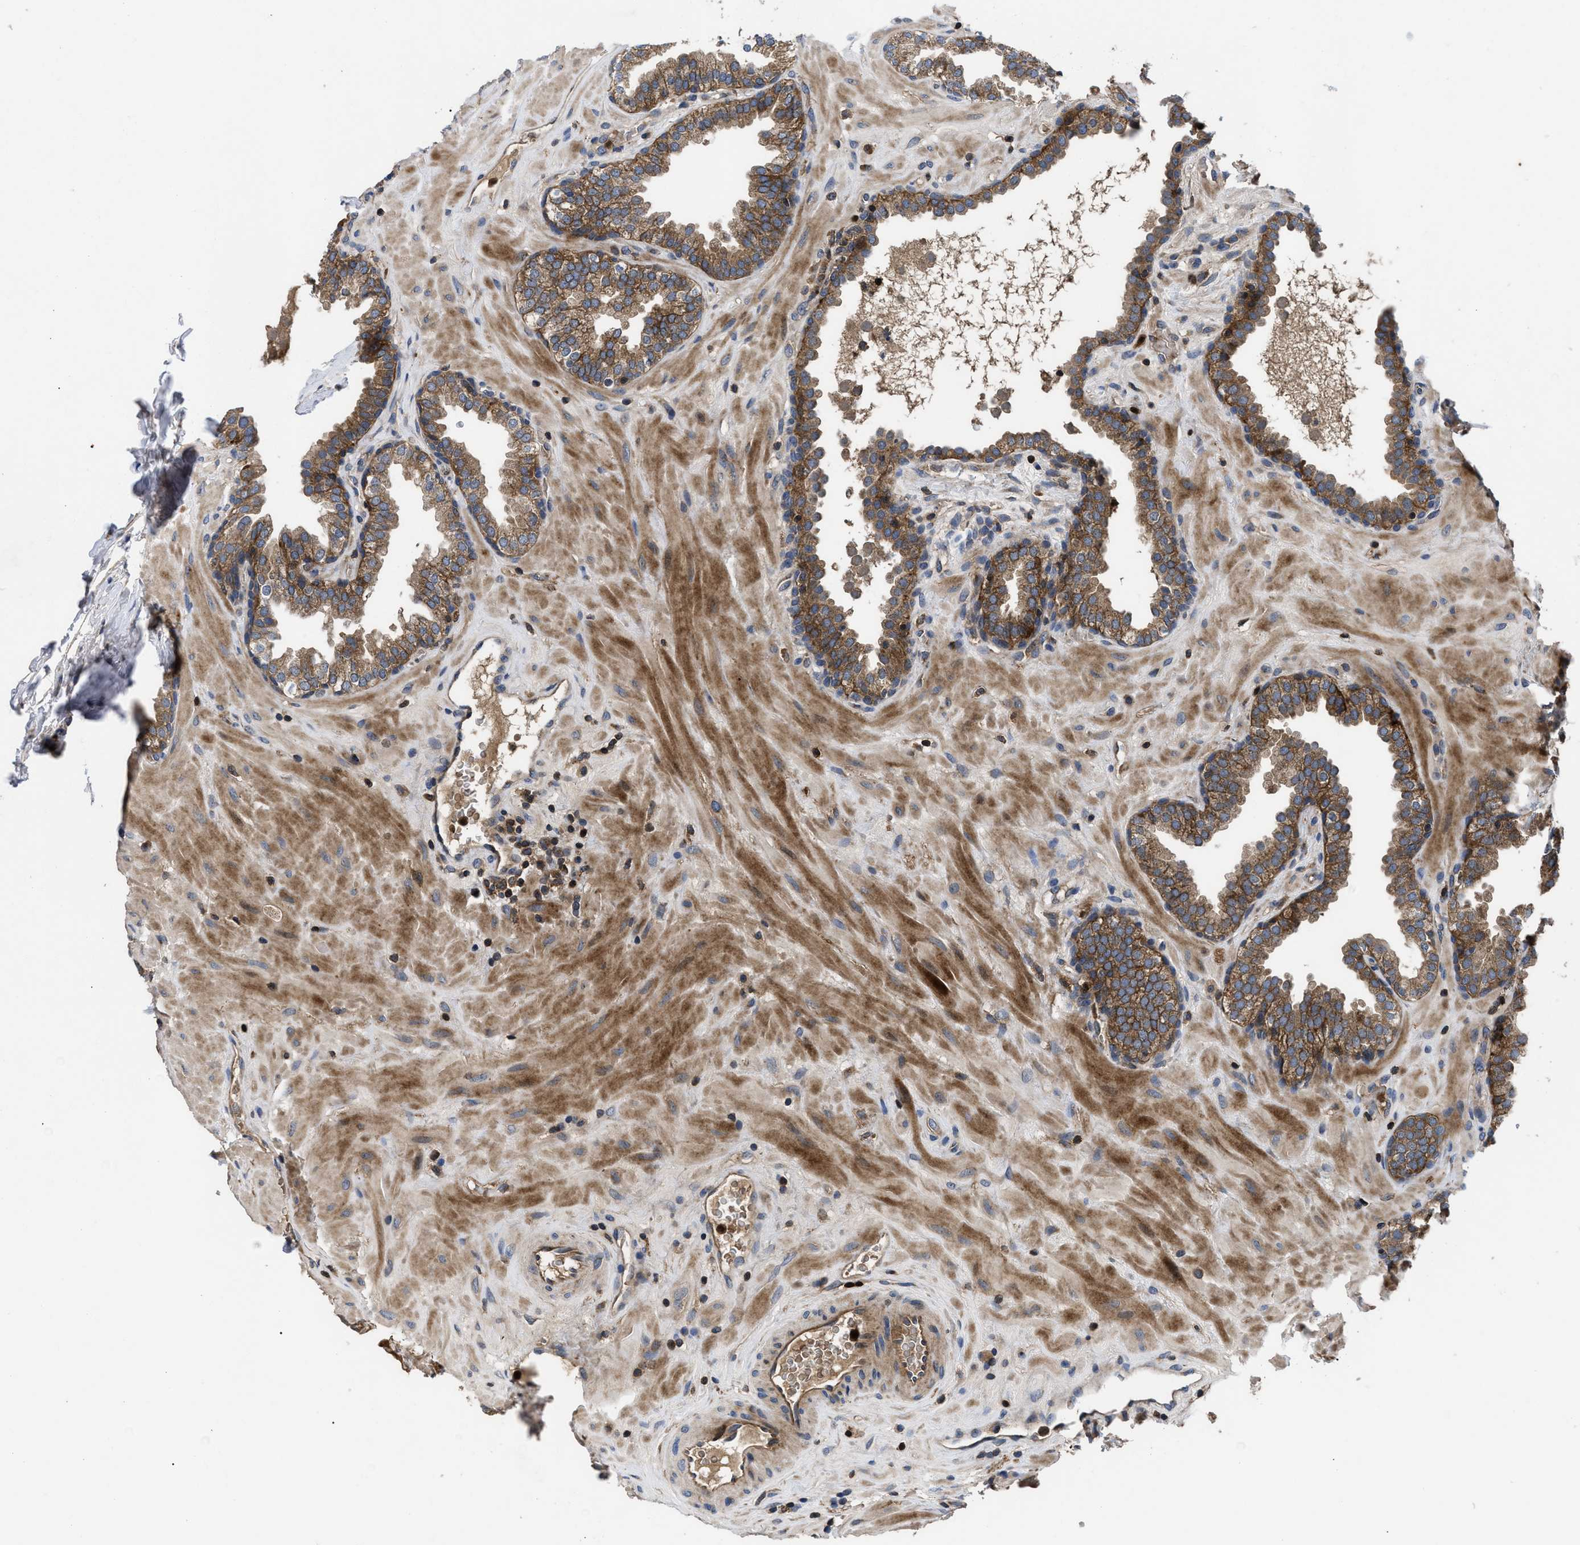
{"staining": {"intensity": "moderate", "quantity": ">75%", "location": "cytoplasmic/membranous"}, "tissue": "prostate", "cell_type": "Glandular cells", "image_type": "normal", "snomed": [{"axis": "morphology", "description": "Normal tissue, NOS"}, {"axis": "topography", "description": "Prostate"}], "caption": "Protein staining of normal prostate shows moderate cytoplasmic/membranous expression in about >75% of glandular cells. The staining was performed using DAB, with brown indicating positive protein expression. Nuclei are stained blue with hematoxylin.", "gene": "YBEY", "patient": {"sex": "male", "age": 51}}